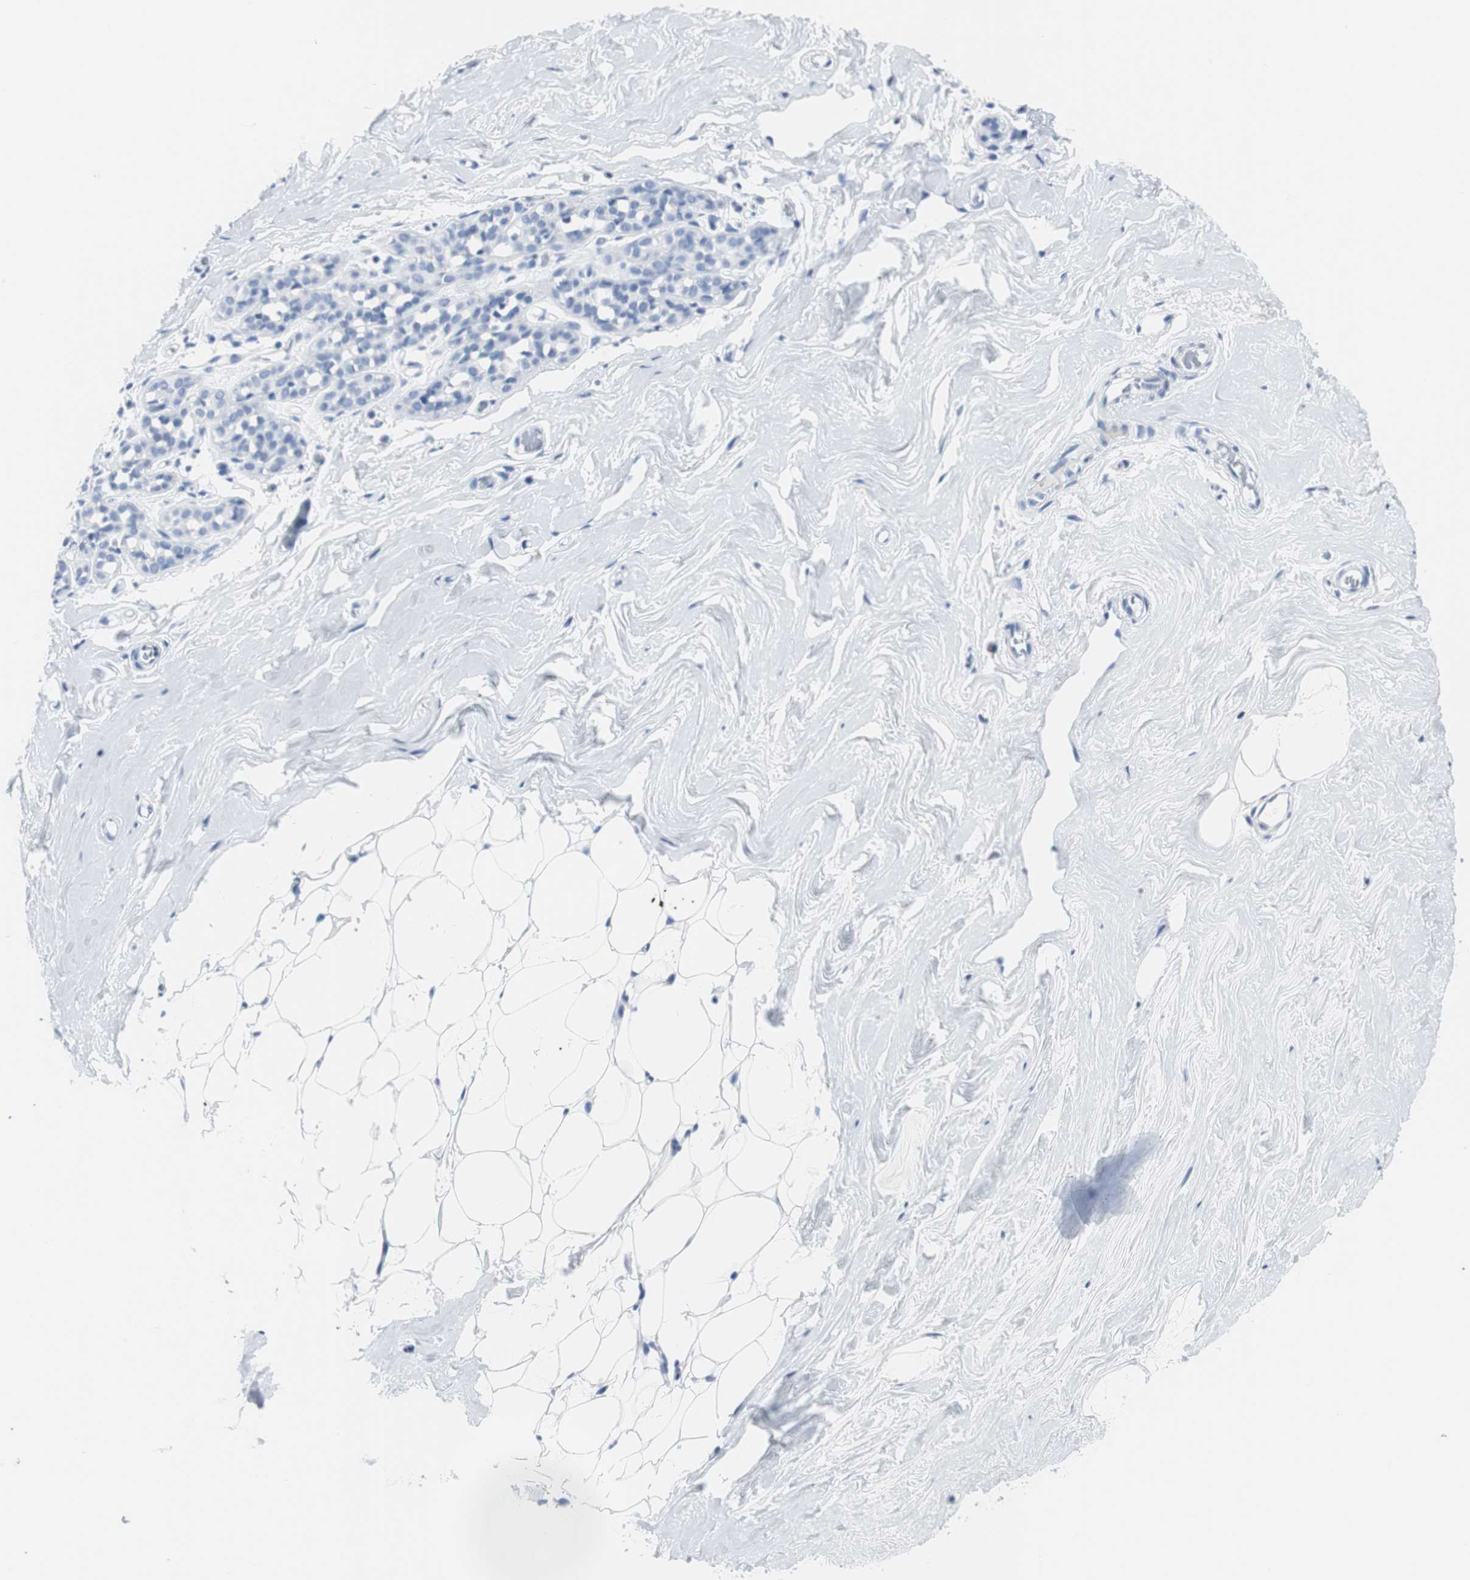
{"staining": {"intensity": "negative", "quantity": "none", "location": "none"}, "tissue": "breast", "cell_type": "Adipocytes", "image_type": "normal", "snomed": [{"axis": "morphology", "description": "Normal tissue, NOS"}, {"axis": "topography", "description": "Breast"}], "caption": "Immunohistochemistry (IHC) micrograph of unremarkable breast stained for a protein (brown), which demonstrates no staining in adipocytes.", "gene": "GAP43", "patient": {"sex": "female", "age": 75}}